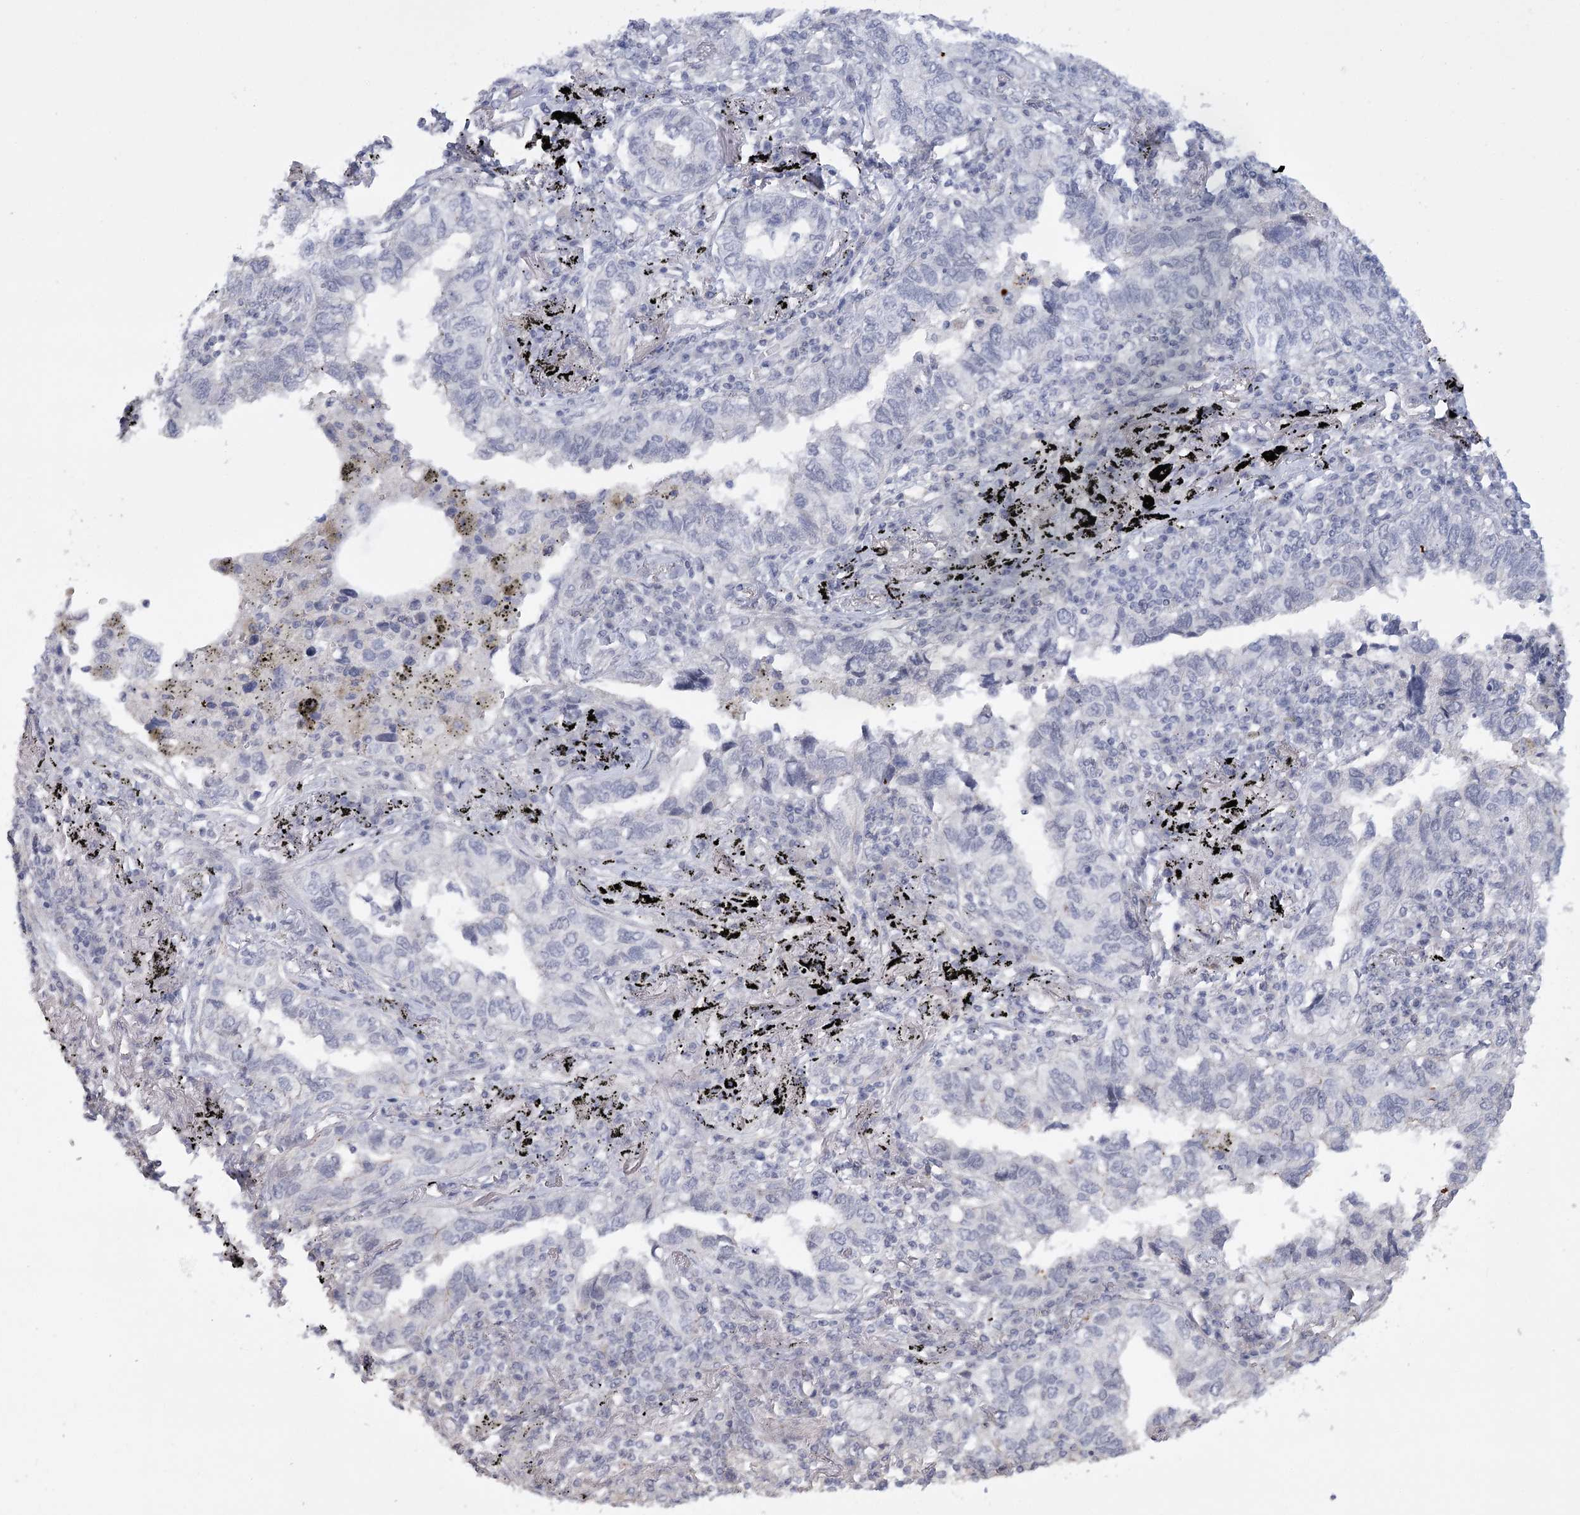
{"staining": {"intensity": "negative", "quantity": "none", "location": "none"}, "tissue": "lung cancer", "cell_type": "Tumor cells", "image_type": "cancer", "snomed": [{"axis": "morphology", "description": "Adenocarcinoma, NOS"}, {"axis": "topography", "description": "Lung"}], "caption": "A high-resolution photomicrograph shows IHC staining of lung cancer (adenocarcinoma), which exhibits no significant expression in tumor cells.", "gene": "FAM76B", "patient": {"sex": "male", "age": 65}}